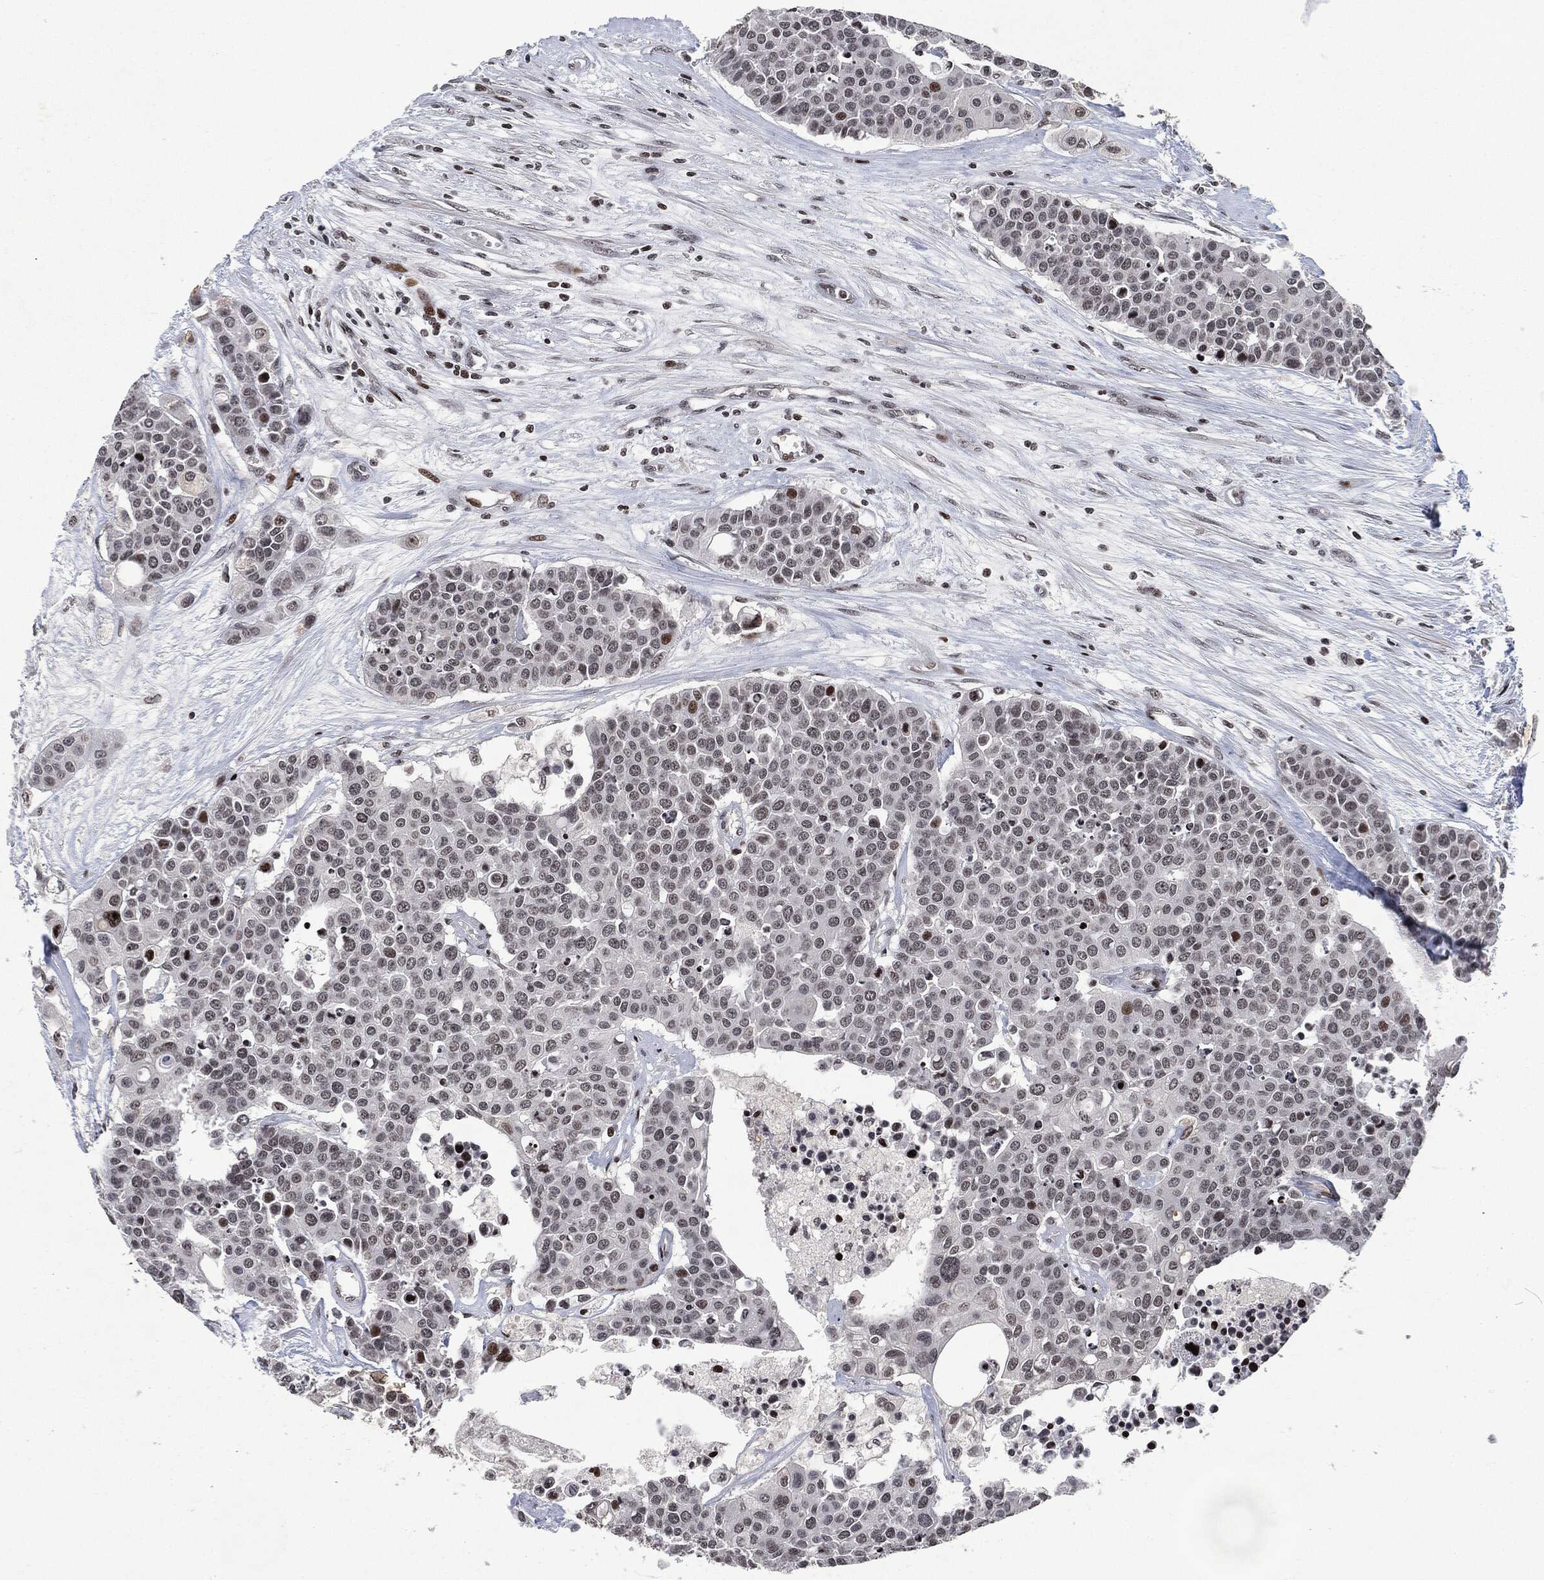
{"staining": {"intensity": "negative", "quantity": "none", "location": "none"}, "tissue": "carcinoid", "cell_type": "Tumor cells", "image_type": "cancer", "snomed": [{"axis": "morphology", "description": "Carcinoid, malignant, NOS"}, {"axis": "topography", "description": "Colon"}], "caption": "Immunohistochemistry of malignant carcinoid shows no positivity in tumor cells. Brightfield microscopy of immunohistochemistry stained with DAB (3,3'-diaminobenzidine) (brown) and hematoxylin (blue), captured at high magnification.", "gene": "EGFR", "patient": {"sex": "male", "age": 81}}